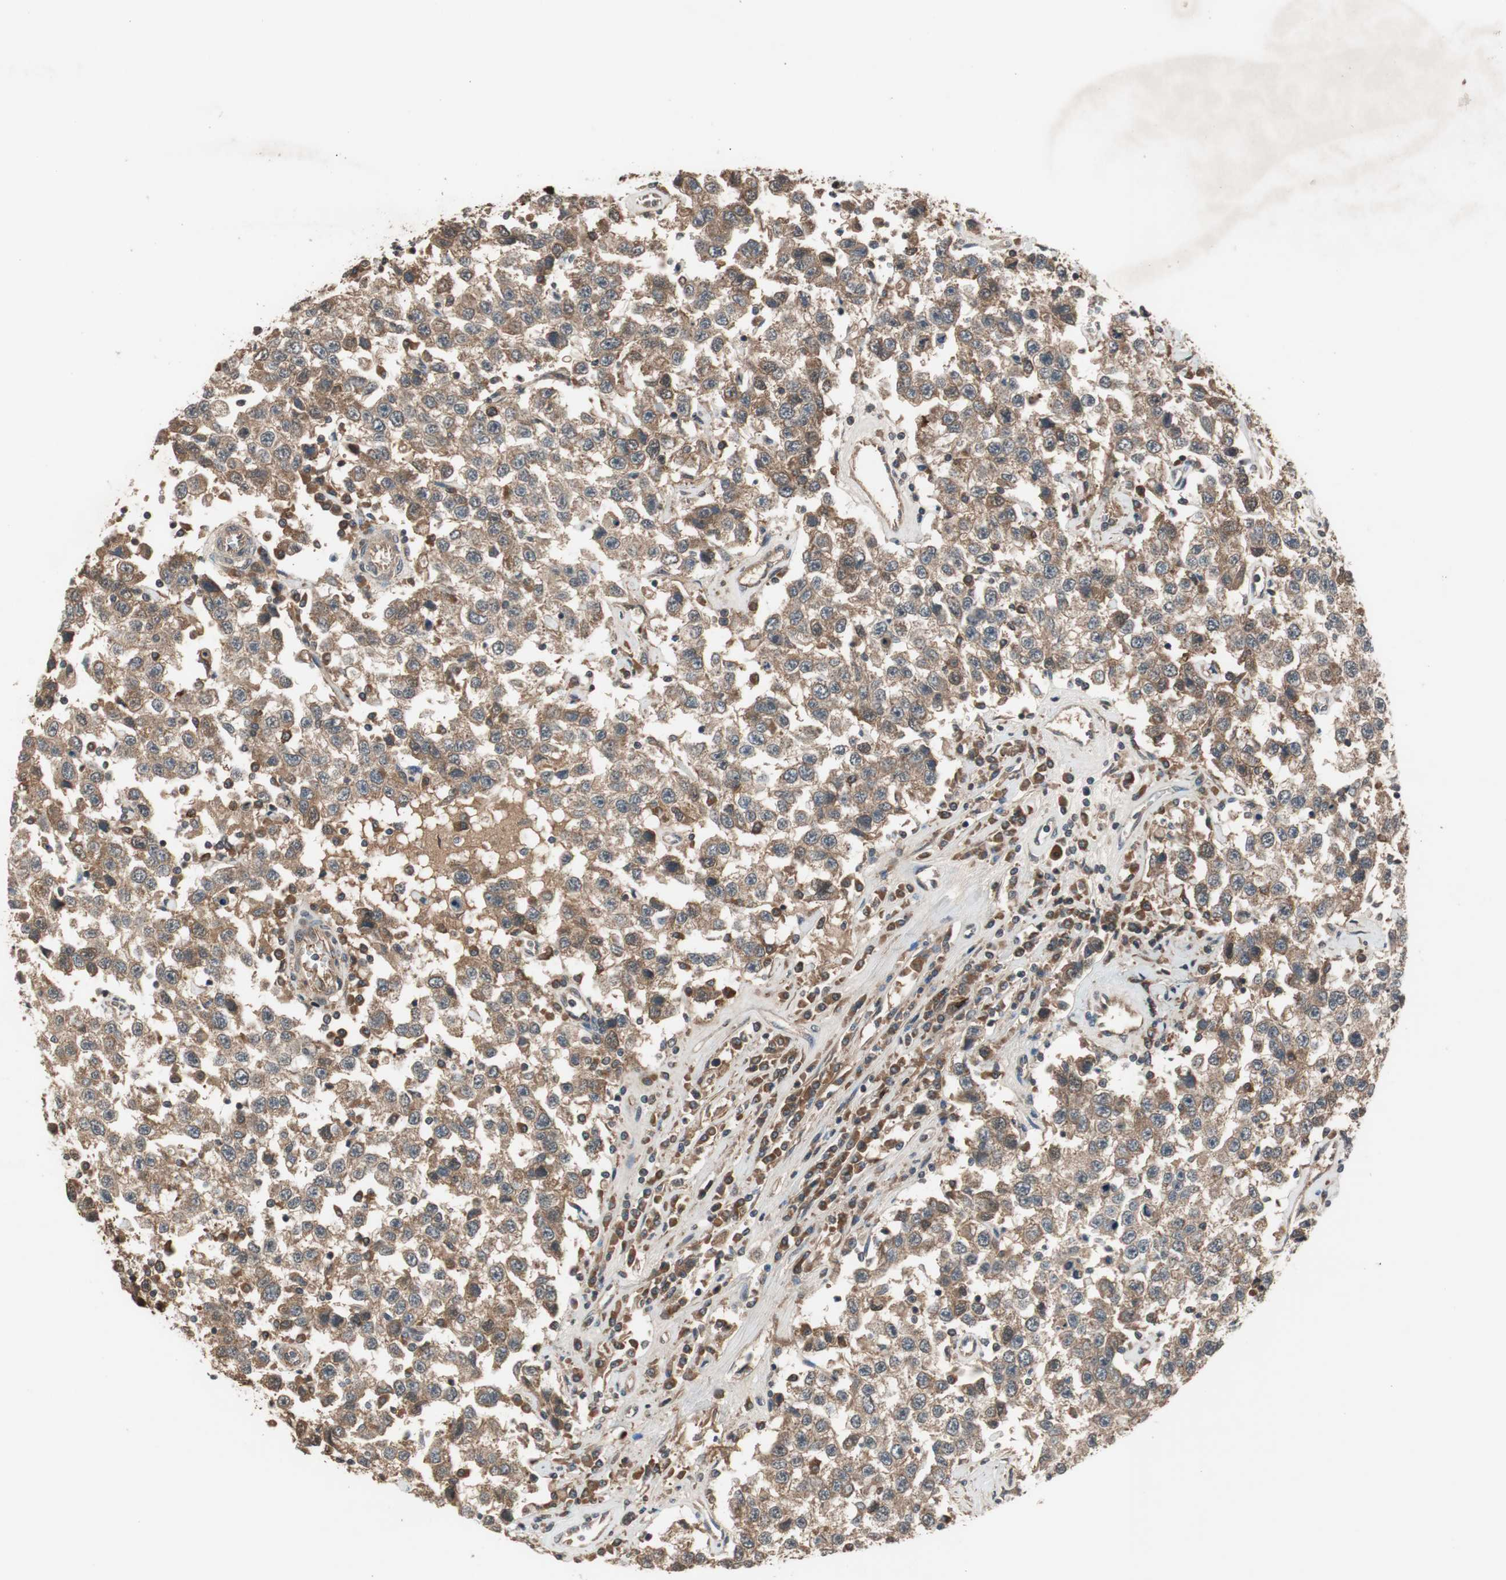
{"staining": {"intensity": "moderate", "quantity": ">75%", "location": "cytoplasmic/membranous"}, "tissue": "testis cancer", "cell_type": "Tumor cells", "image_type": "cancer", "snomed": [{"axis": "morphology", "description": "Seminoma, NOS"}, {"axis": "topography", "description": "Testis"}], "caption": "Testis seminoma stained for a protein (brown) demonstrates moderate cytoplasmic/membranous positive expression in approximately >75% of tumor cells.", "gene": "TMEM230", "patient": {"sex": "male", "age": 41}}